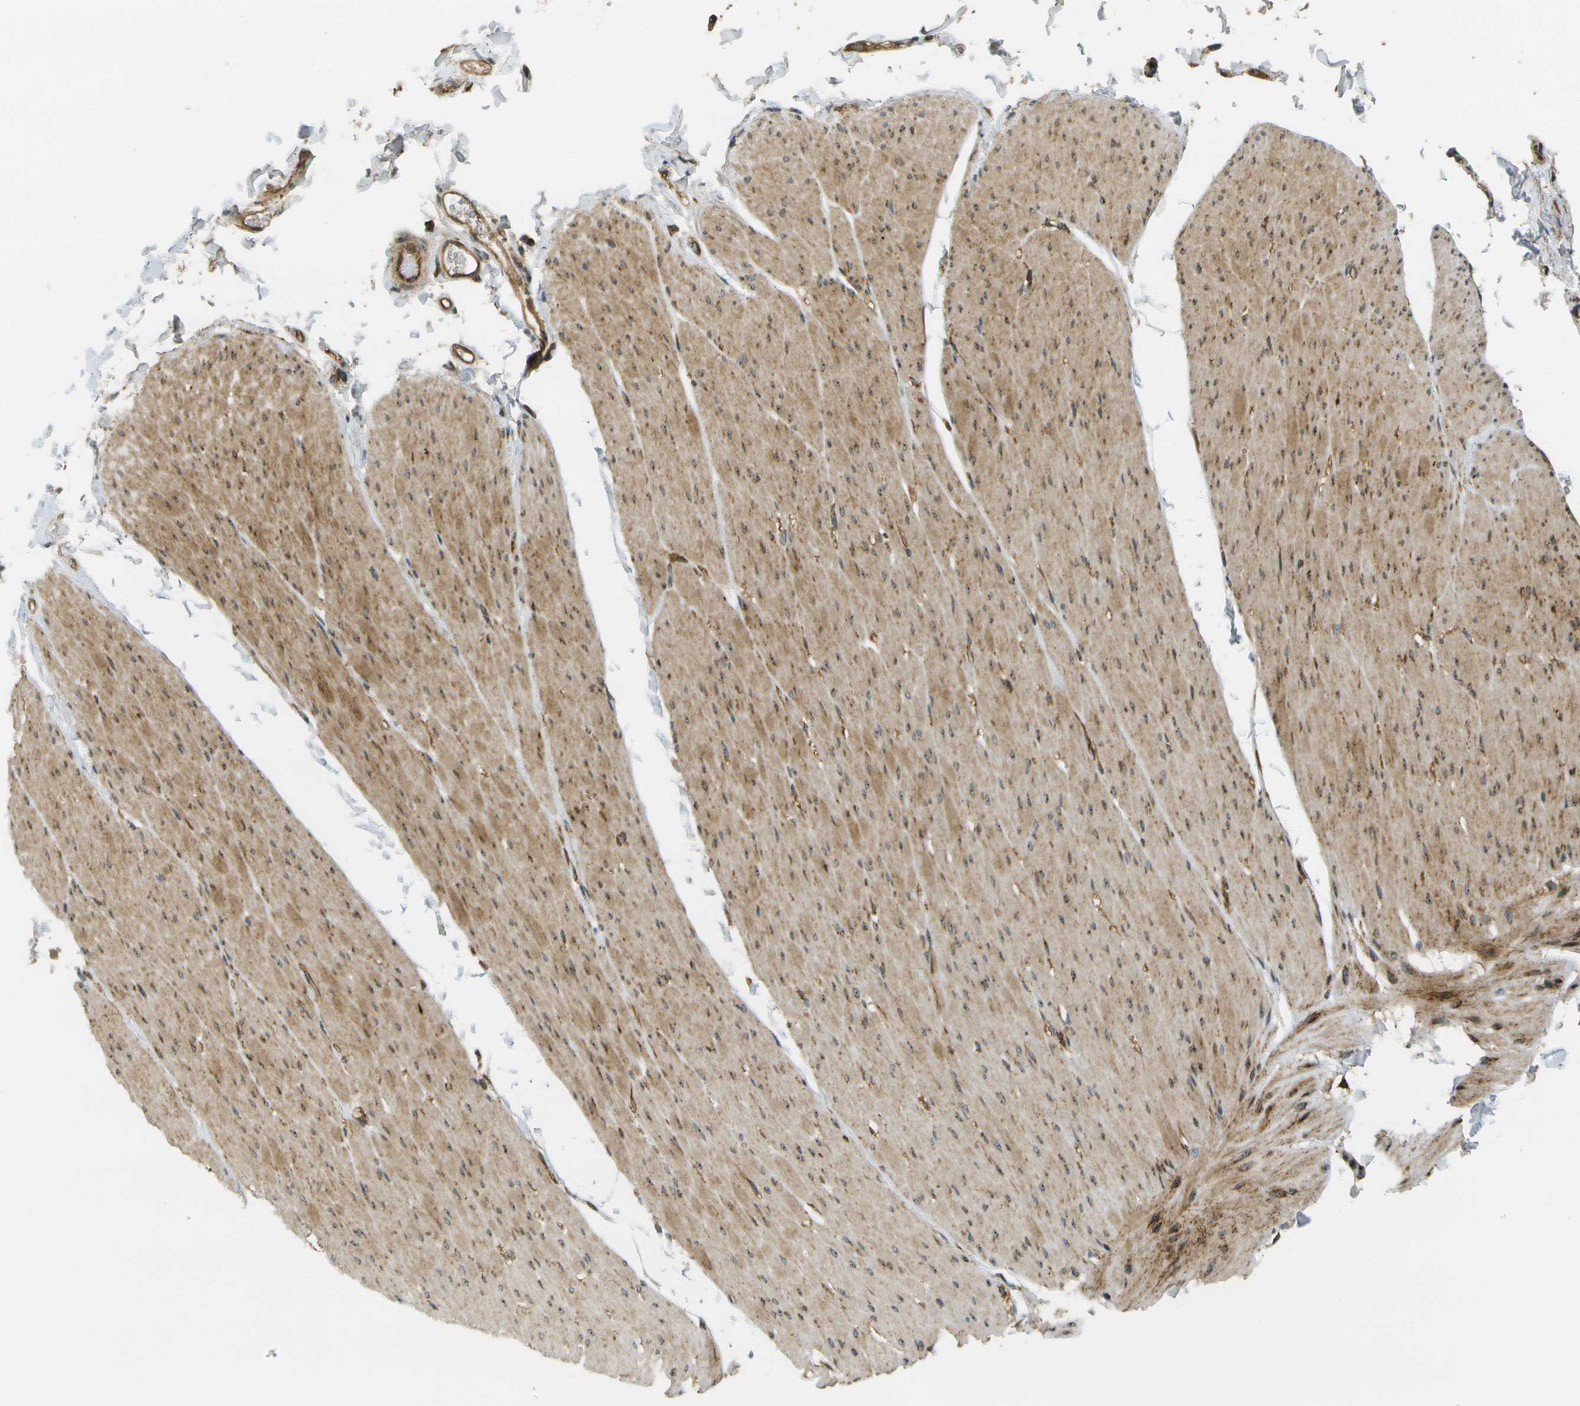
{"staining": {"intensity": "moderate", "quantity": ">75%", "location": "cytoplasmic/membranous,nuclear"}, "tissue": "smooth muscle", "cell_type": "Smooth muscle cells", "image_type": "normal", "snomed": [{"axis": "morphology", "description": "Normal tissue, NOS"}, {"axis": "topography", "description": "Smooth muscle"}, {"axis": "topography", "description": "Colon"}], "caption": "An image of human smooth muscle stained for a protein shows moderate cytoplasmic/membranous,nuclear brown staining in smooth muscle cells. (DAB (3,3'-diaminobenzidine) IHC, brown staining for protein, blue staining for nuclei).", "gene": "LRP12", "patient": {"sex": "male", "age": 67}}